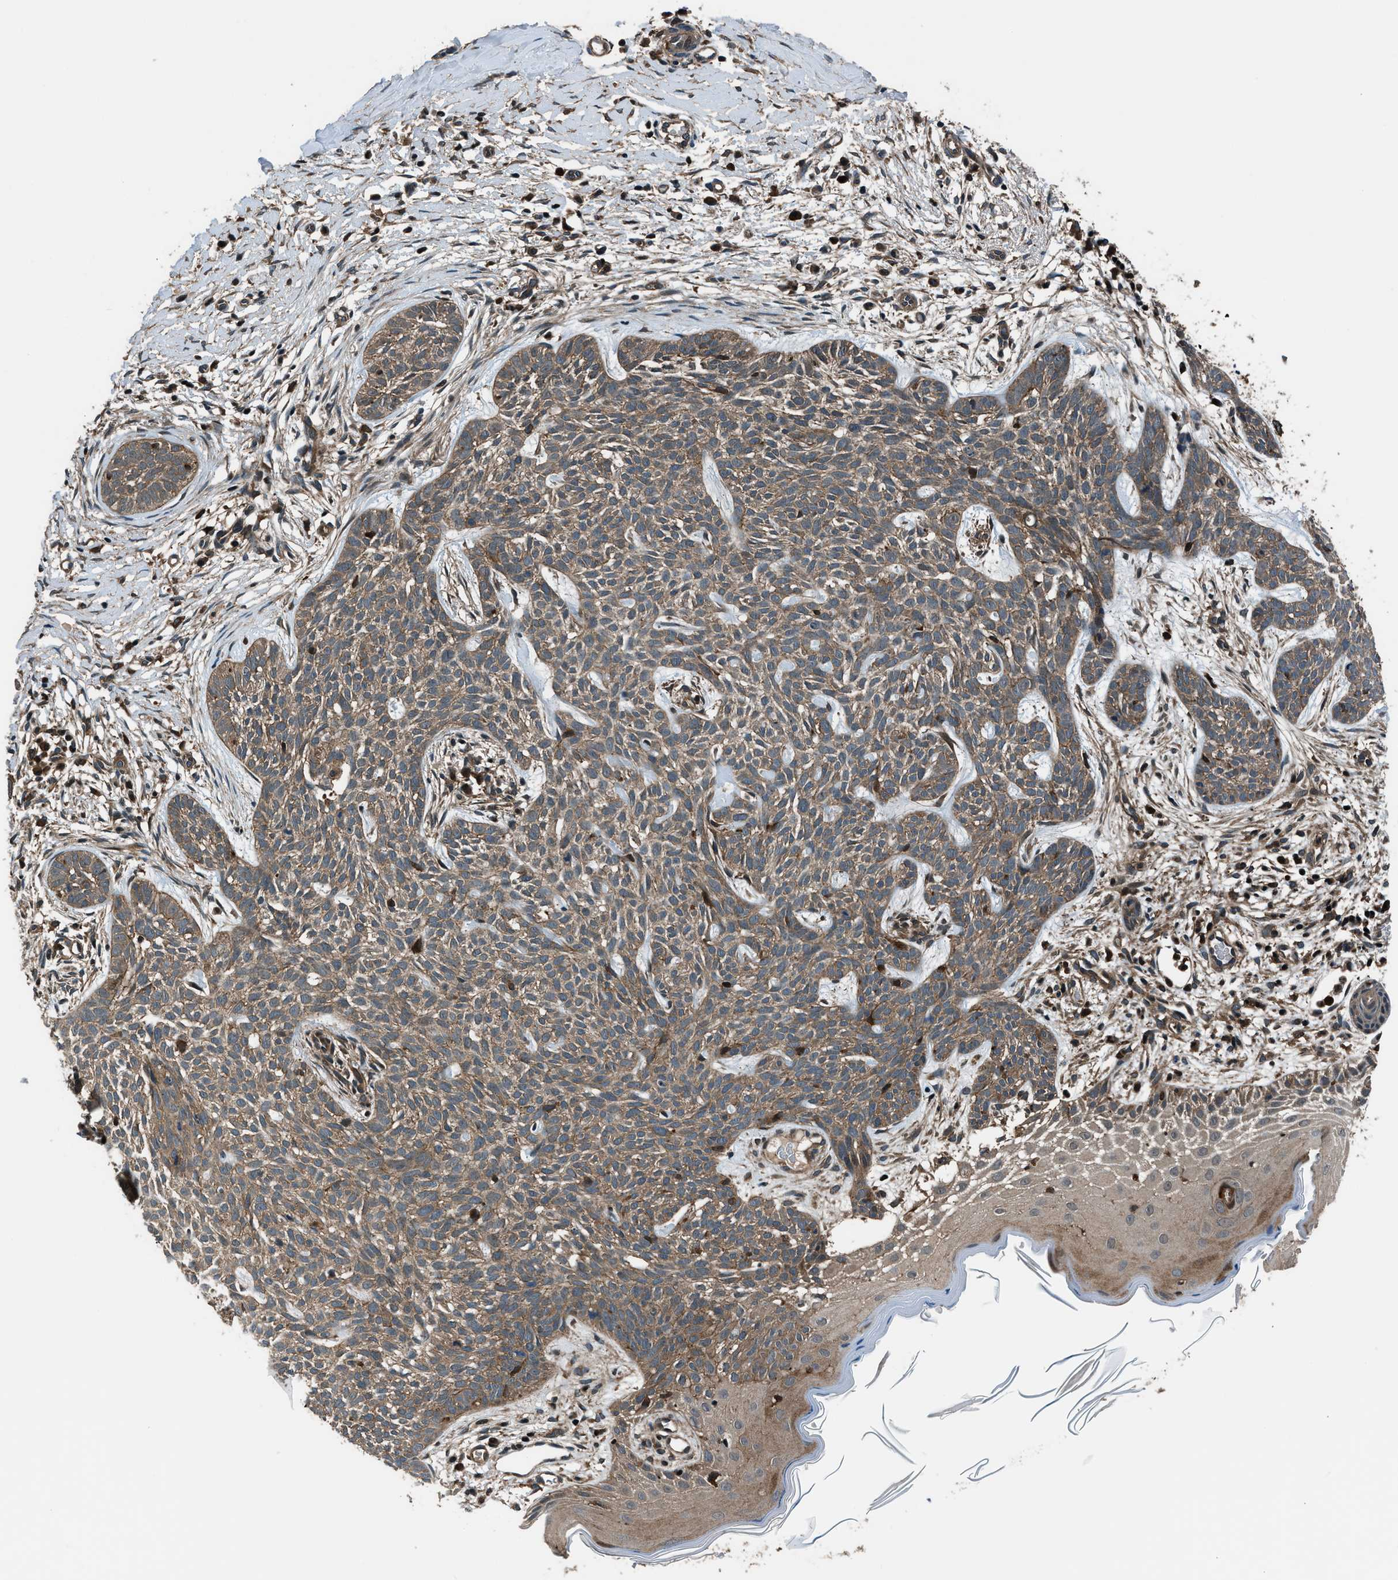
{"staining": {"intensity": "weak", "quantity": ">75%", "location": "cytoplasmic/membranous"}, "tissue": "skin cancer", "cell_type": "Tumor cells", "image_type": "cancer", "snomed": [{"axis": "morphology", "description": "Basal cell carcinoma"}, {"axis": "topography", "description": "Skin"}], "caption": "A brown stain highlights weak cytoplasmic/membranous staining of a protein in human skin basal cell carcinoma tumor cells.", "gene": "ARHGEF11", "patient": {"sex": "female", "age": 59}}